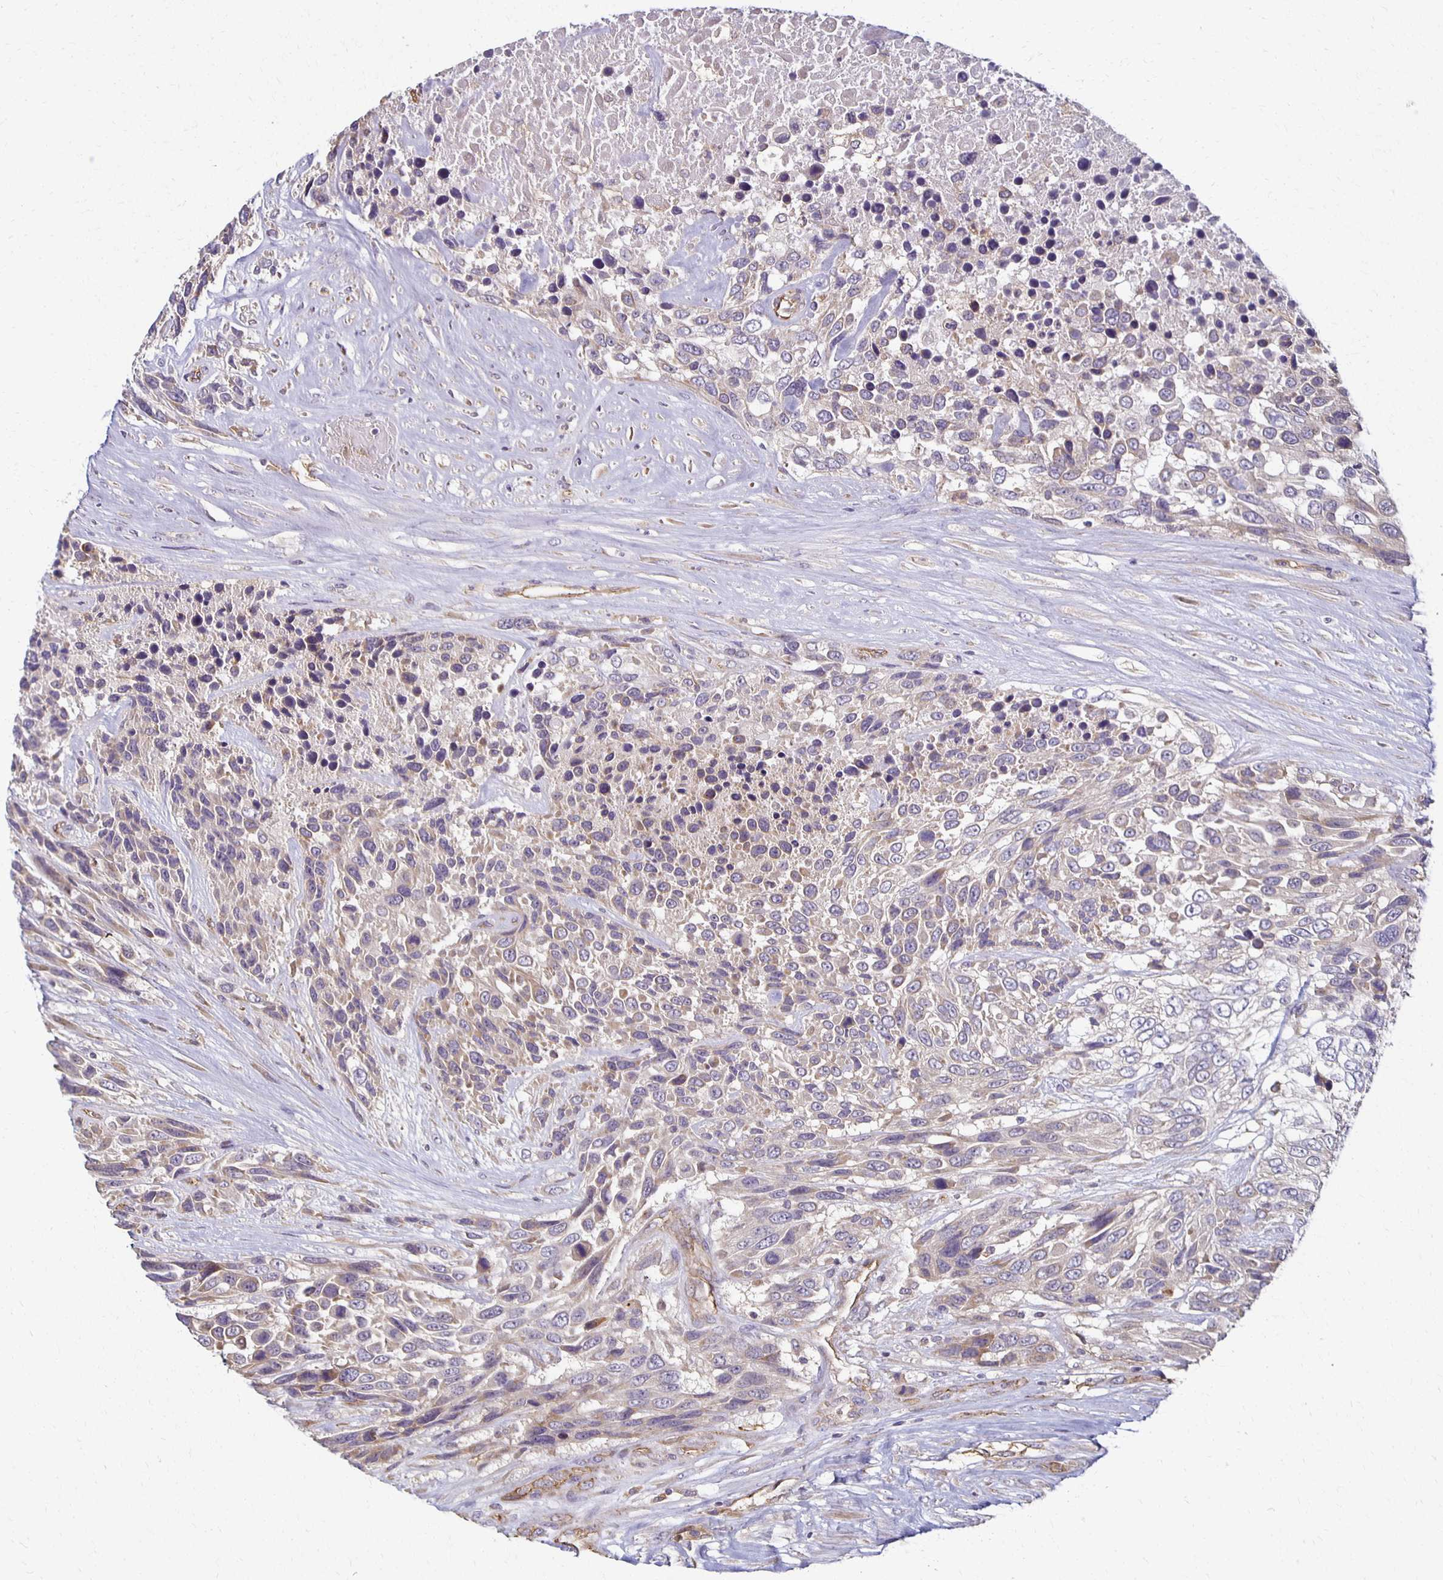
{"staining": {"intensity": "weak", "quantity": "<25%", "location": "cytoplasmic/membranous"}, "tissue": "urothelial cancer", "cell_type": "Tumor cells", "image_type": "cancer", "snomed": [{"axis": "morphology", "description": "Urothelial carcinoma, High grade"}, {"axis": "topography", "description": "Urinary bladder"}], "caption": "A high-resolution histopathology image shows immunohistochemistry staining of high-grade urothelial carcinoma, which exhibits no significant positivity in tumor cells.", "gene": "GPX4", "patient": {"sex": "female", "age": 70}}